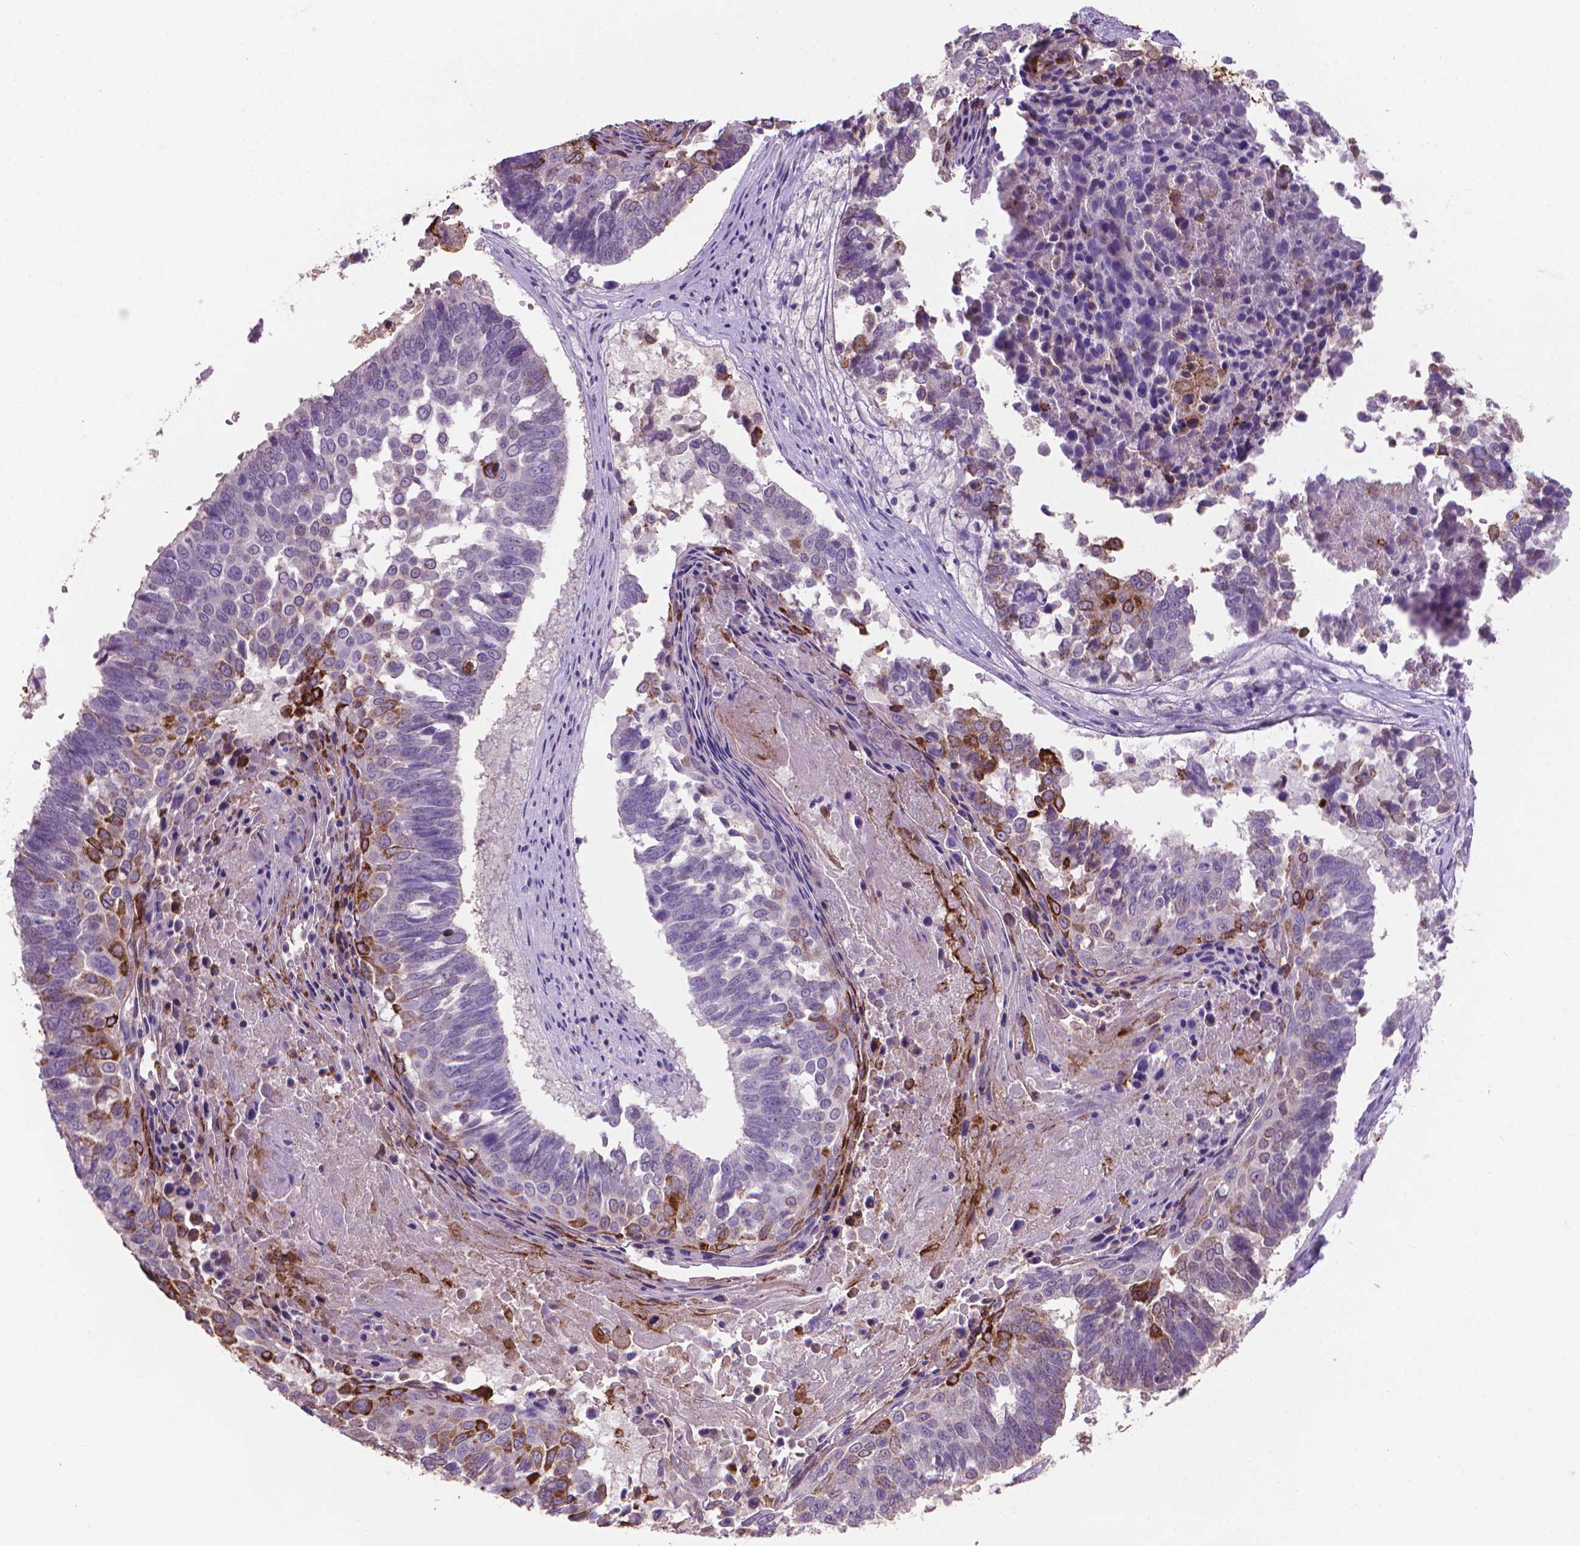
{"staining": {"intensity": "strong", "quantity": "<25%", "location": "cytoplasmic/membranous"}, "tissue": "lung cancer", "cell_type": "Tumor cells", "image_type": "cancer", "snomed": [{"axis": "morphology", "description": "Squamous cell carcinoma, NOS"}, {"axis": "topography", "description": "Lung"}], "caption": "Brown immunohistochemical staining in lung cancer displays strong cytoplasmic/membranous staining in about <25% of tumor cells.", "gene": "MUC1", "patient": {"sex": "male", "age": 73}}